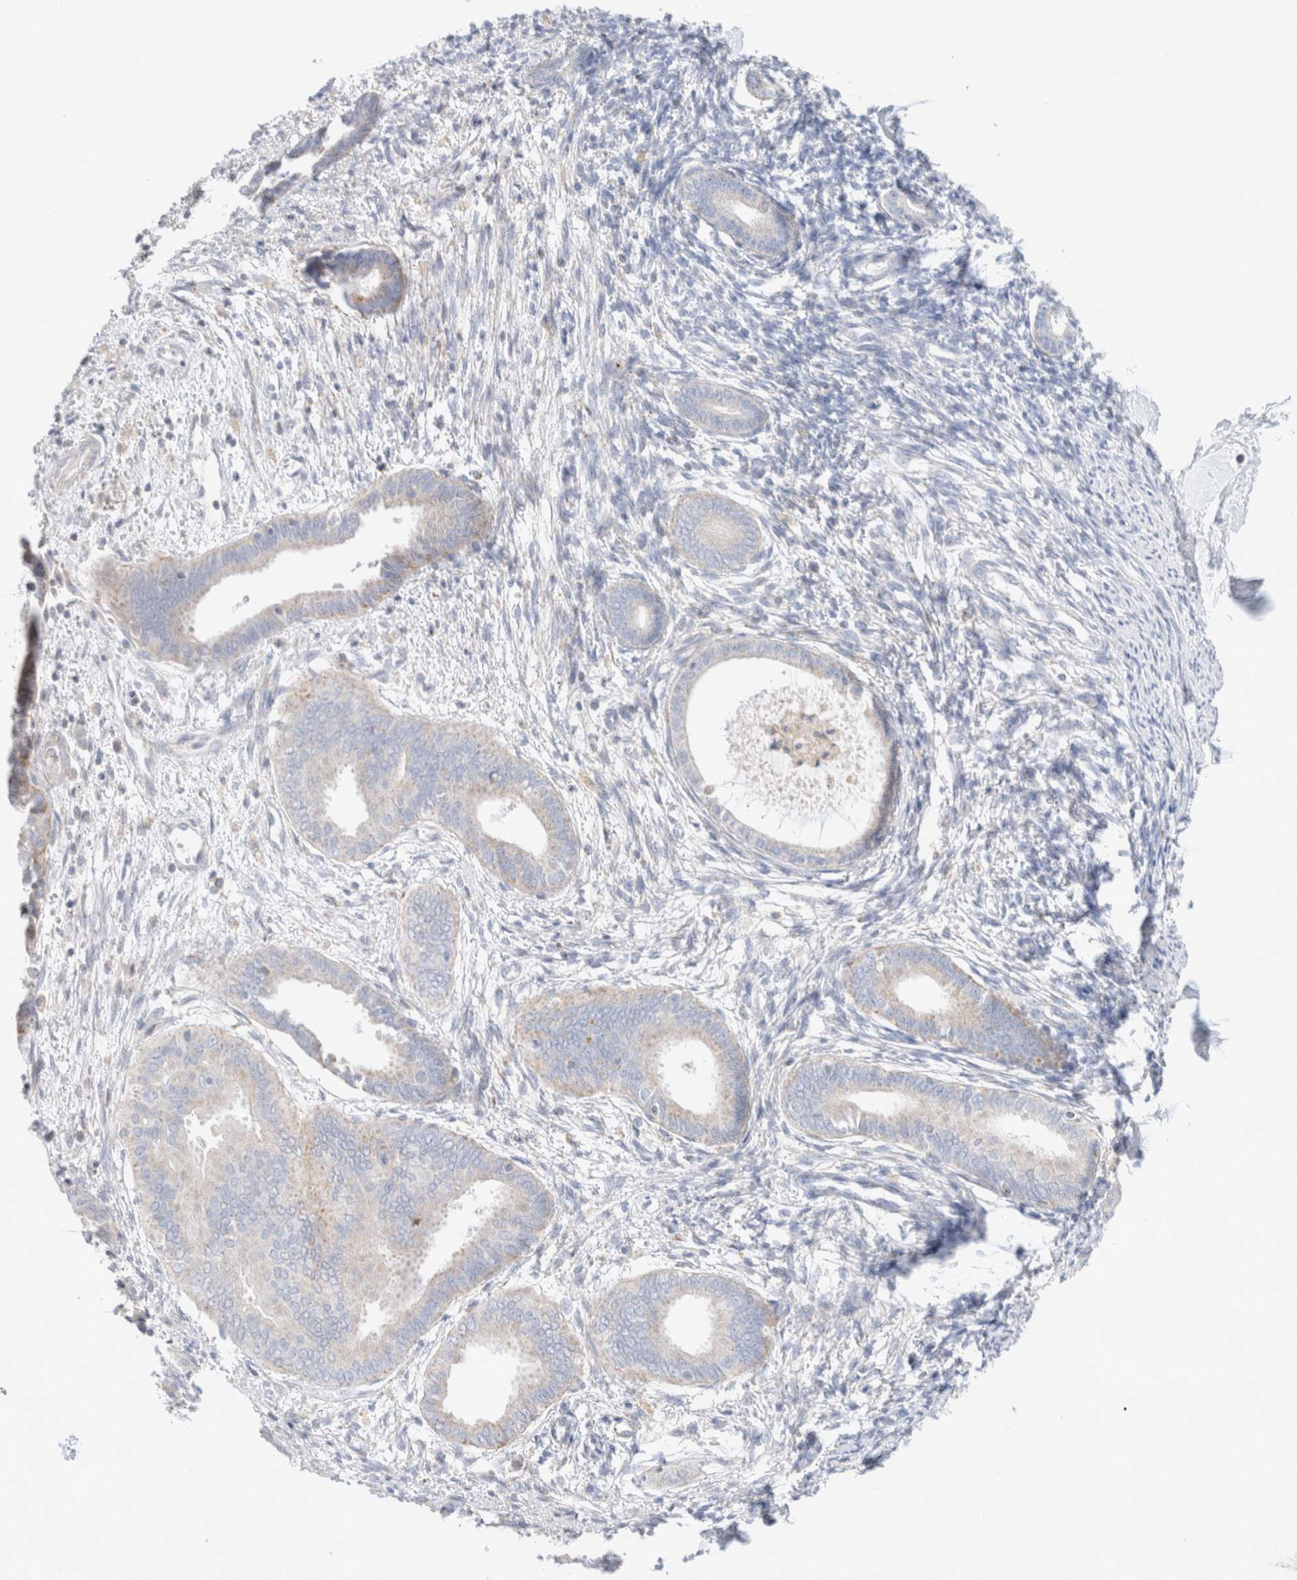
{"staining": {"intensity": "negative", "quantity": "none", "location": "none"}, "tissue": "endometrium", "cell_type": "Cells in endometrial stroma", "image_type": "normal", "snomed": [{"axis": "morphology", "description": "Normal tissue, NOS"}, {"axis": "topography", "description": "Endometrium"}], "caption": "IHC of unremarkable endometrium demonstrates no positivity in cells in endometrial stroma. (Brightfield microscopy of DAB IHC at high magnification).", "gene": "ATP6V1C1", "patient": {"sex": "female", "age": 56}}